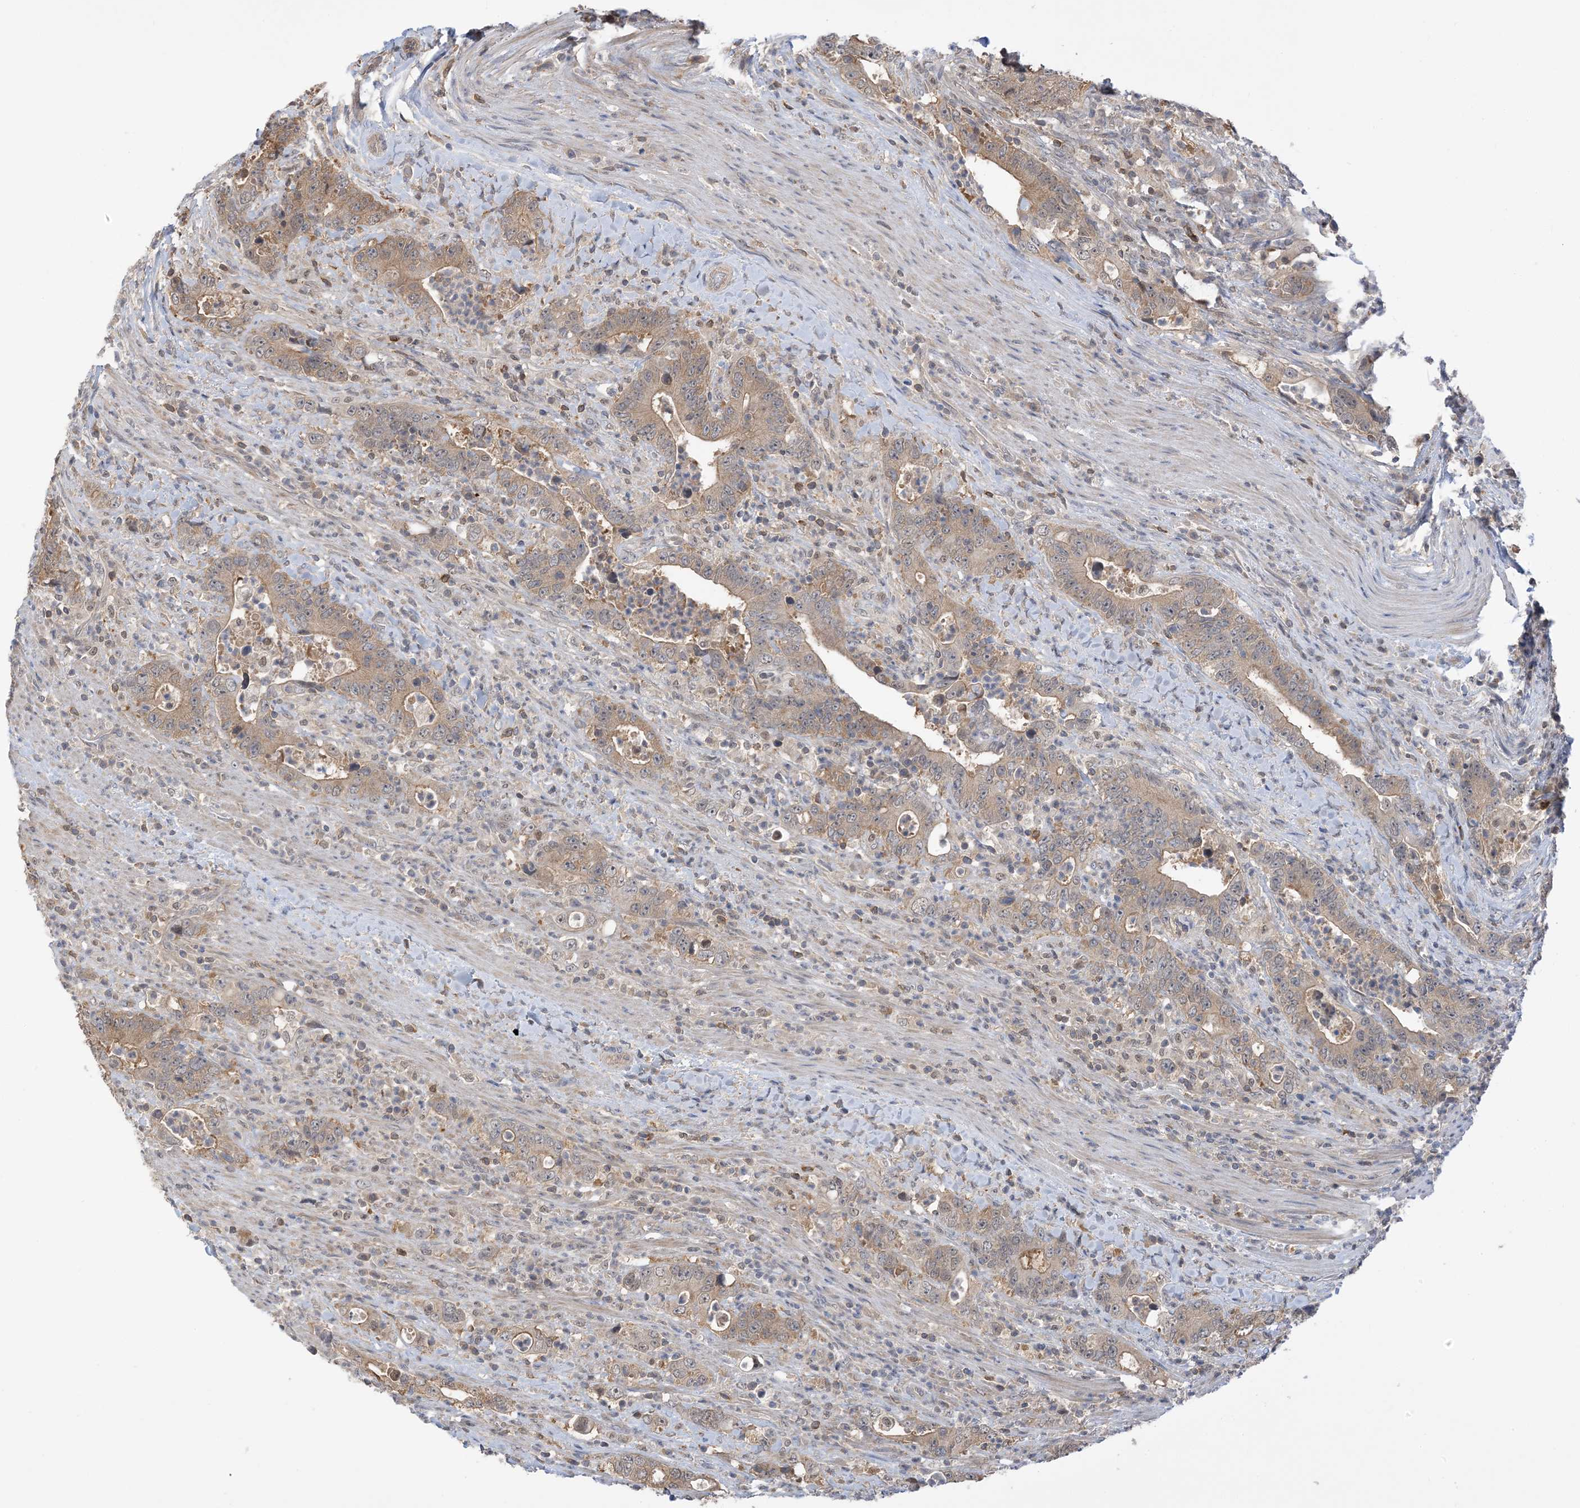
{"staining": {"intensity": "weak", "quantity": ">75%", "location": "cytoplasmic/membranous"}, "tissue": "colorectal cancer", "cell_type": "Tumor cells", "image_type": "cancer", "snomed": [{"axis": "morphology", "description": "Adenocarcinoma, NOS"}, {"axis": "topography", "description": "Colon"}], "caption": "About >75% of tumor cells in human colorectal cancer (adenocarcinoma) display weak cytoplasmic/membranous protein expression as visualized by brown immunohistochemical staining.", "gene": "WDR26", "patient": {"sex": "female", "age": 75}}